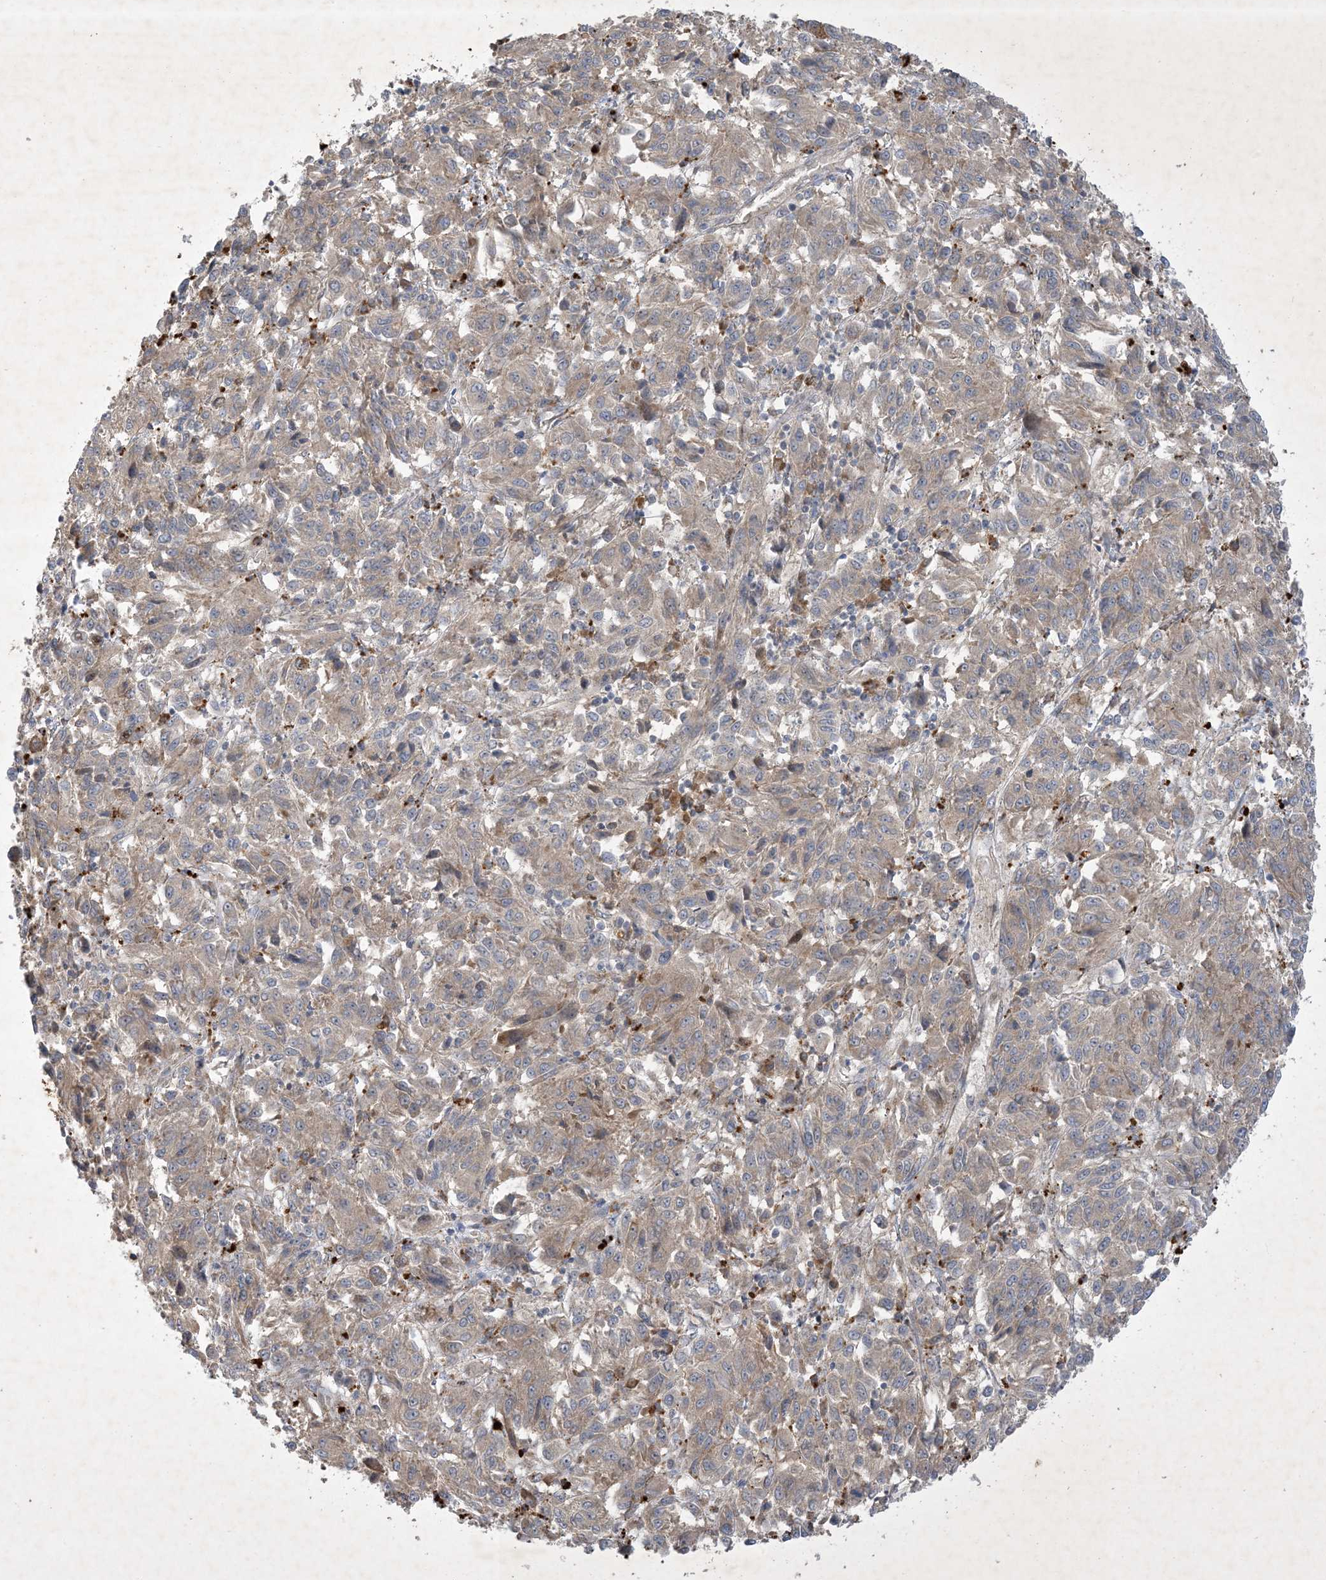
{"staining": {"intensity": "weak", "quantity": ">75%", "location": "cytoplasmic/membranous"}, "tissue": "melanoma", "cell_type": "Tumor cells", "image_type": "cancer", "snomed": [{"axis": "morphology", "description": "Malignant melanoma, Metastatic site"}, {"axis": "topography", "description": "Lung"}], "caption": "DAB (3,3'-diaminobenzidine) immunohistochemical staining of human melanoma demonstrates weak cytoplasmic/membranous protein positivity in approximately >75% of tumor cells.", "gene": "MRPS18A", "patient": {"sex": "male", "age": 64}}